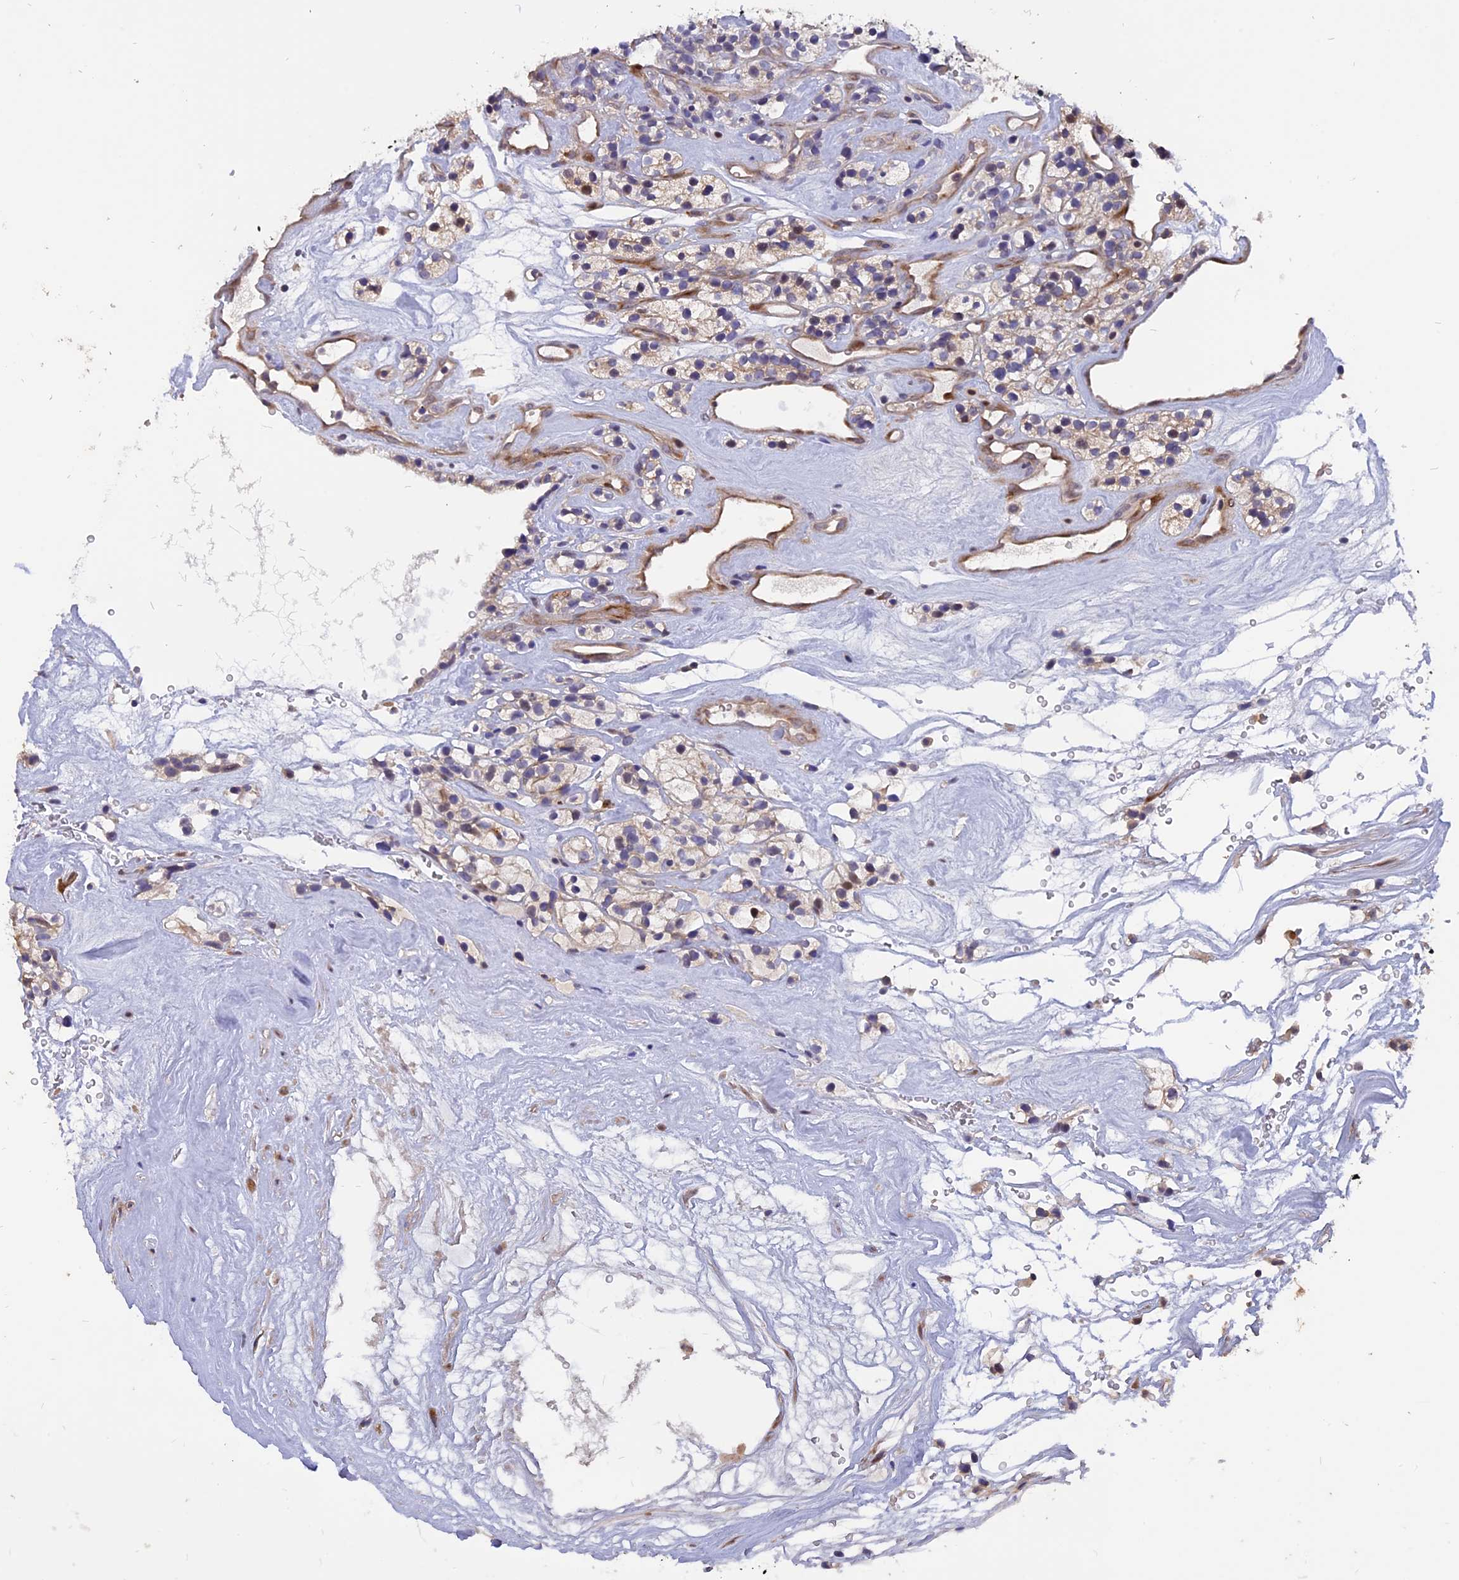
{"staining": {"intensity": "weak", "quantity": "<25%", "location": "cytoplasmic/membranous"}, "tissue": "renal cancer", "cell_type": "Tumor cells", "image_type": "cancer", "snomed": [{"axis": "morphology", "description": "Adenocarcinoma, NOS"}, {"axis": "topography", "description": "Kidney"}], "caption": "Renal adenocarcinoma was stained to show a protein in brown. There is no significant staining in tumor cells.", "gene": "TMEM263", "patient": {"sex": "female", "age": 57}}